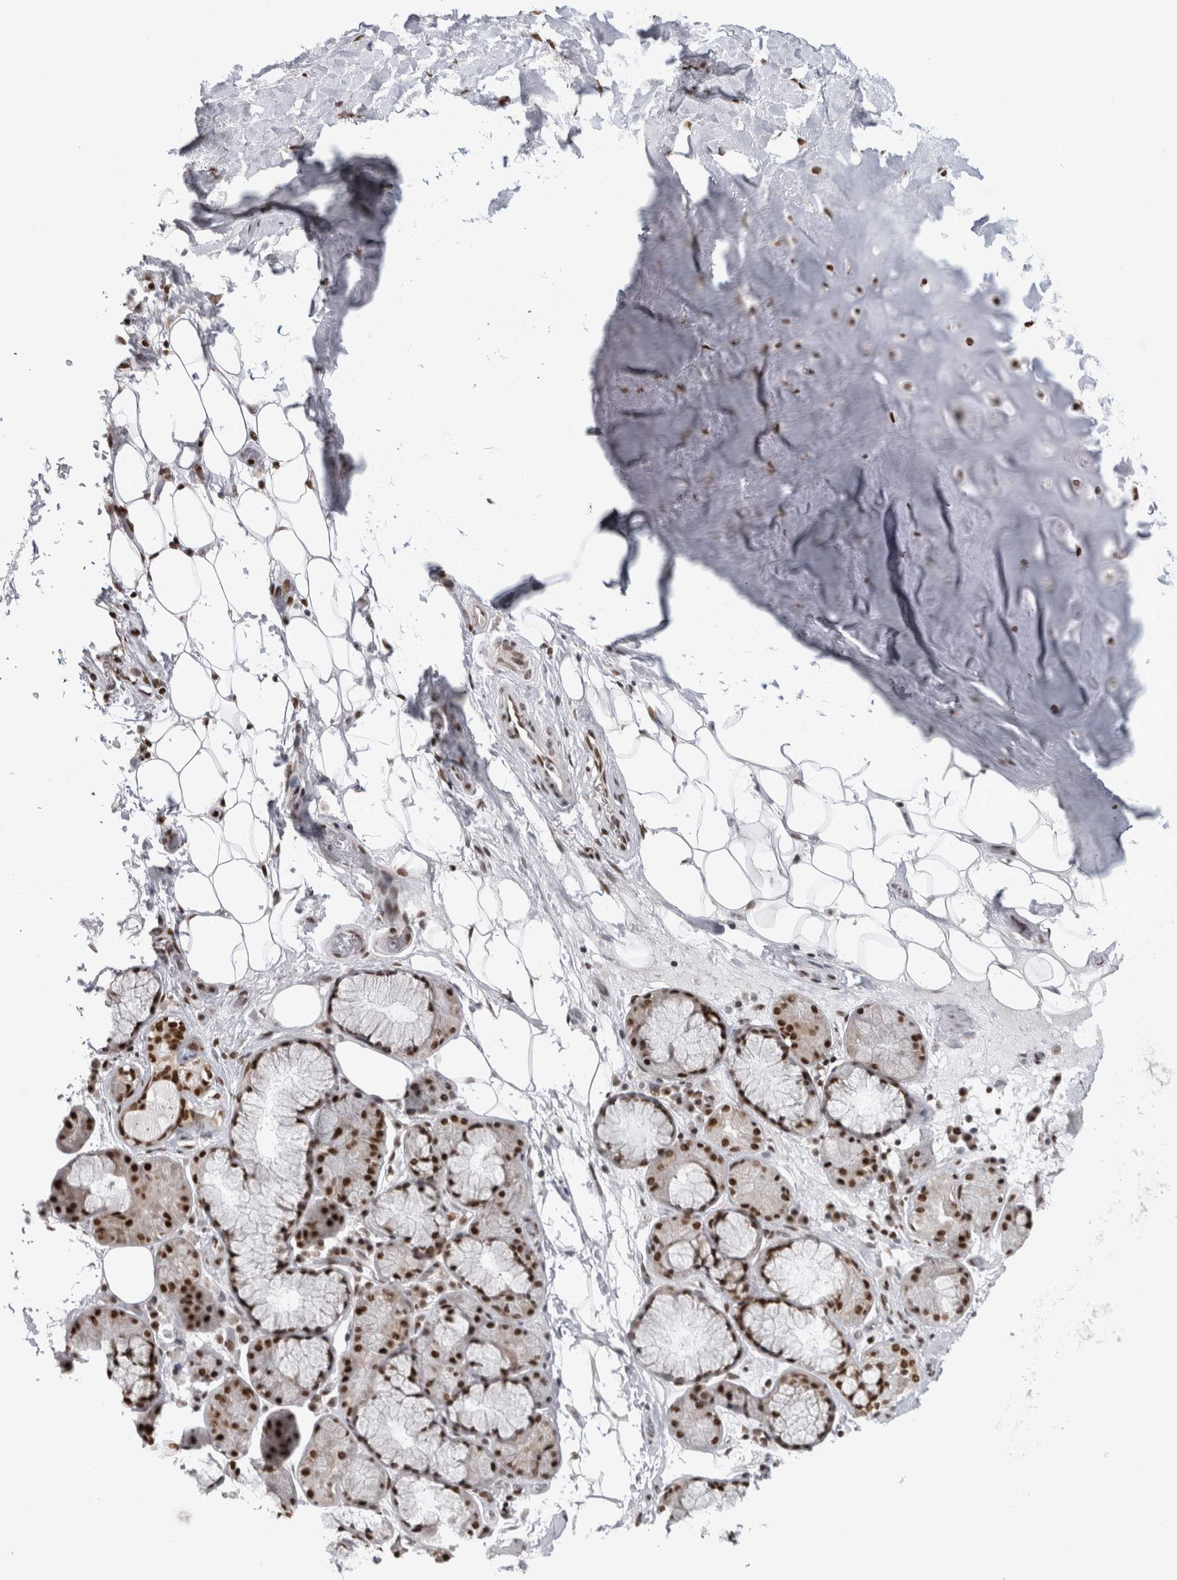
{"staining": {"intensity": "strong", "quantity": "25%-75%", "location": "nuclear"}, "tissue": "adipose tissue", "cell_type": "Adipocytes", "image_type": "normal", "snomed": [{"axis": "morphology", "description": "Normal tissue, NOS"}, {"axis": "topography", "description": "Cartilage tissue"}], "caption": "Immunohistochemical staining of benign human adipose tissue shows strong nuclear protein staining in about 25%-75% of adipocytes.", "gene": "ZSCAN2", "patient": {"sex": "female", "age": 63}}